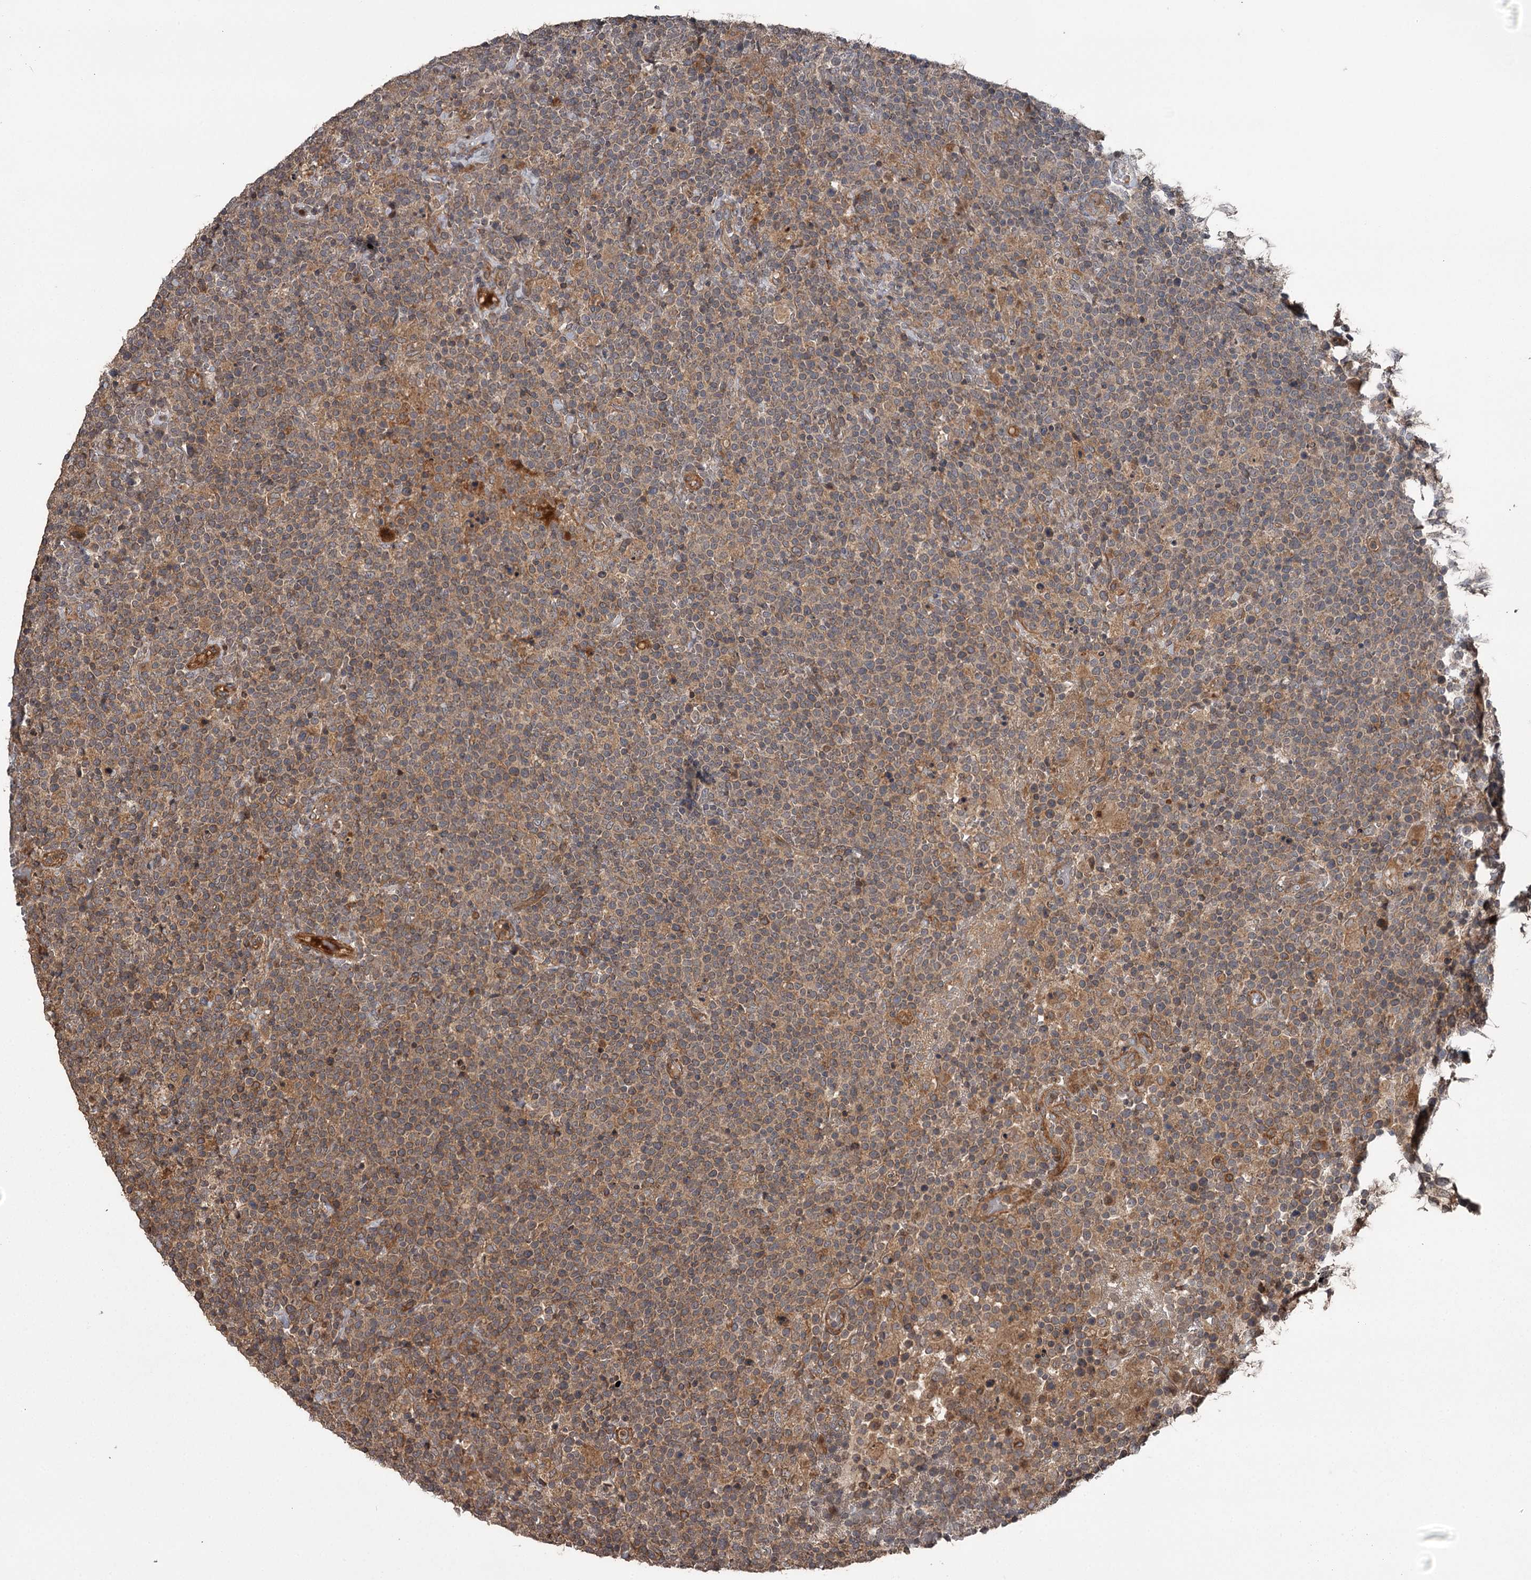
{"staining": {"intensity": "moderate", "quantity": ">75%", "location": "cytoplasmic/membranous"}, "tissue": "lymphoma", "cell_type": "Tumor cells", "image_type": "cancer", "snomed": [{"axis": "morphology", "description": "Malignant lymphoma, non-Hodgkin's type, High grade"}, {"axis": "topography", "description": "Lymph node"}], "caption": "A brown stain highlights moderate cytoplasmic/membranous expression of a protein in high-grade malignant lymphoma, non-Hodgkin's type tumor cells.", "gene": "RAB21", "patient": {"sex": "male", "age": 61}}